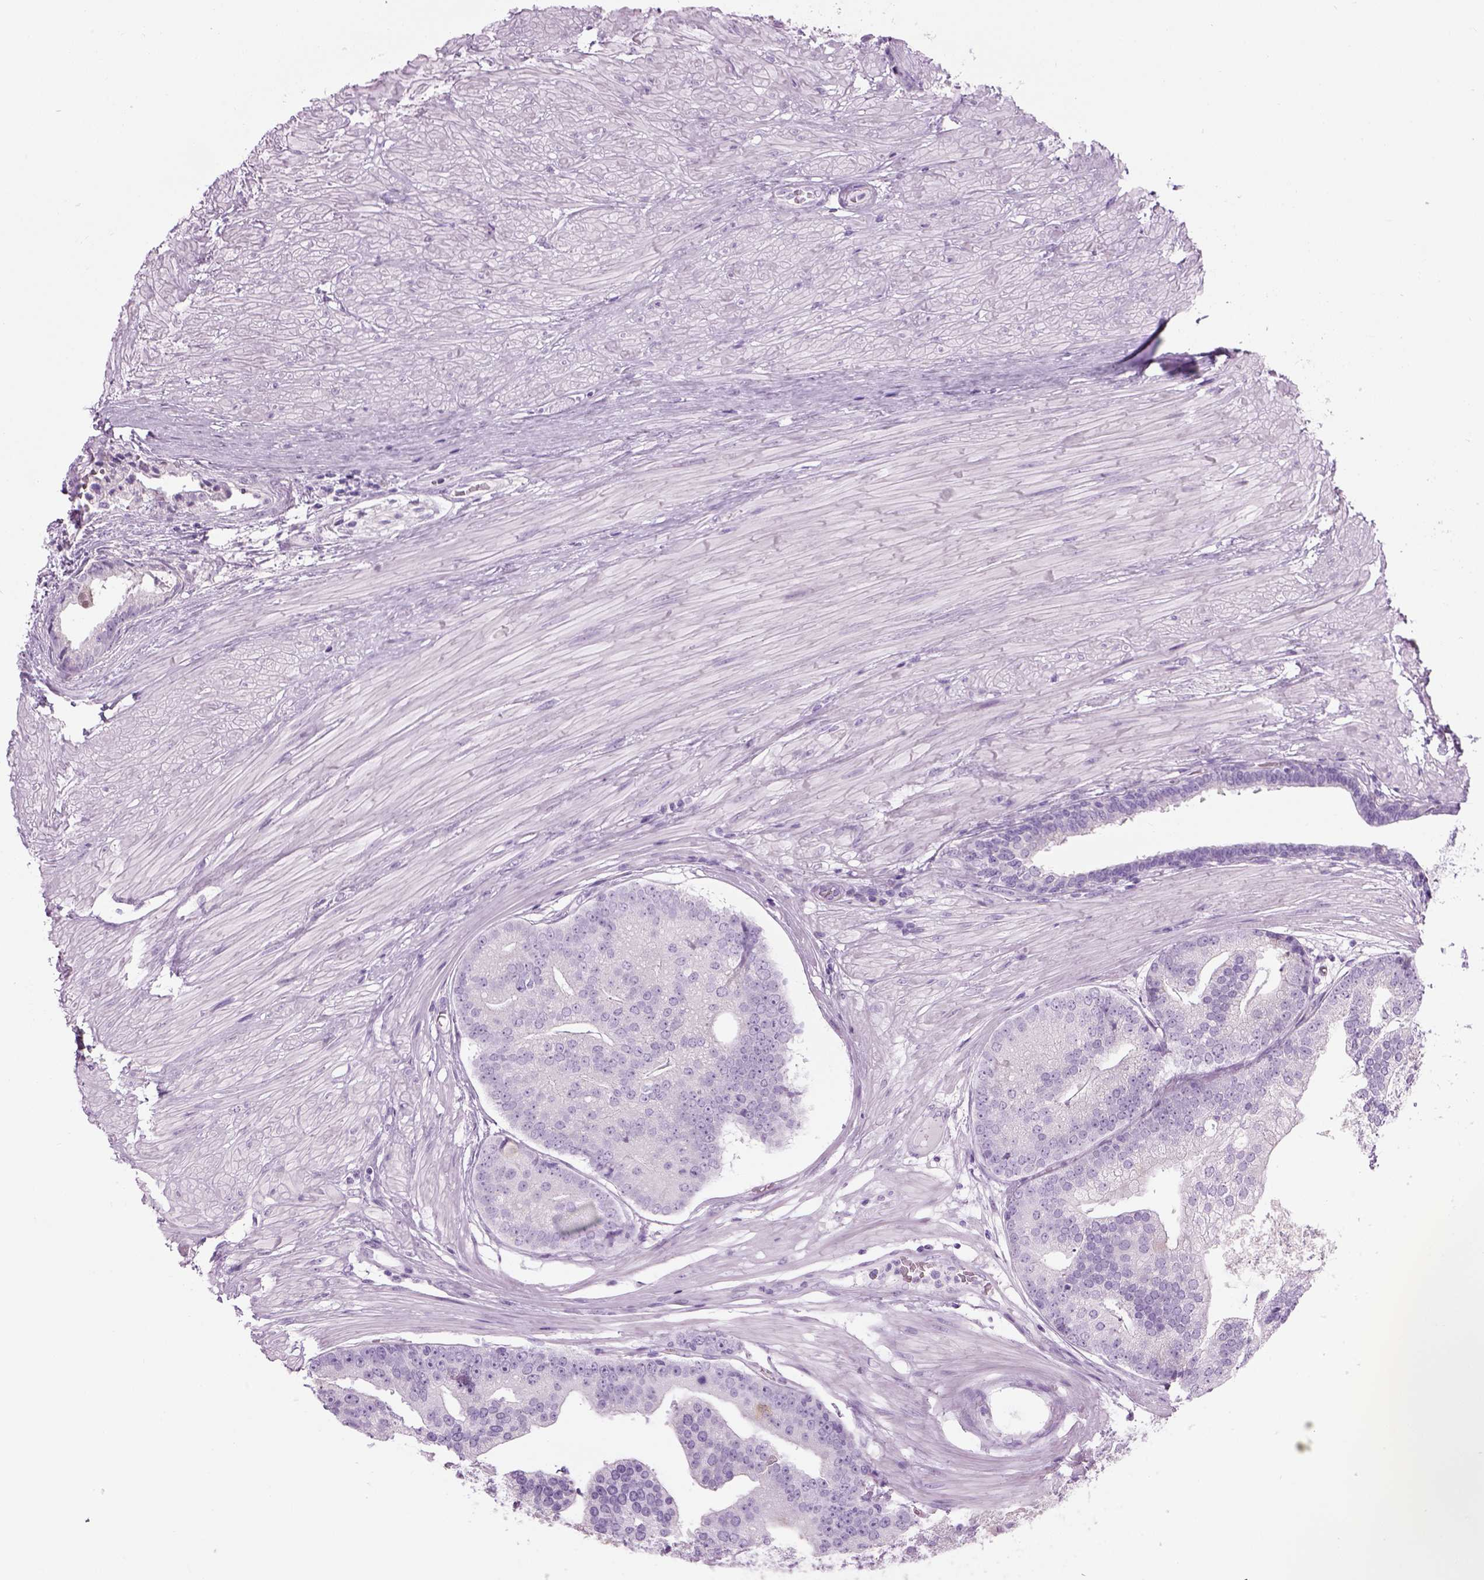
{"staining": {"intensity": "negative", "quantity": "none", "location": "none"}, "tissue": "prostate cancer", "cell_type": "Tumor cells", "image_type": "cancer", "snomed": [{"axis": "morphology", "description": "Adenocarcinoma, NOS"}, {"axis": "topography", "description": "Prostate and seminal vesicle, NOS"}, {"axis": "topography", "description": "Prostate"}], "caption": "Immunohistochemistry of adenocarcinoma (prostate) demonstrates no expression in tumor cells.", "gene": "CIBAR2", "patient": {"sex": "male", "age": 44}}